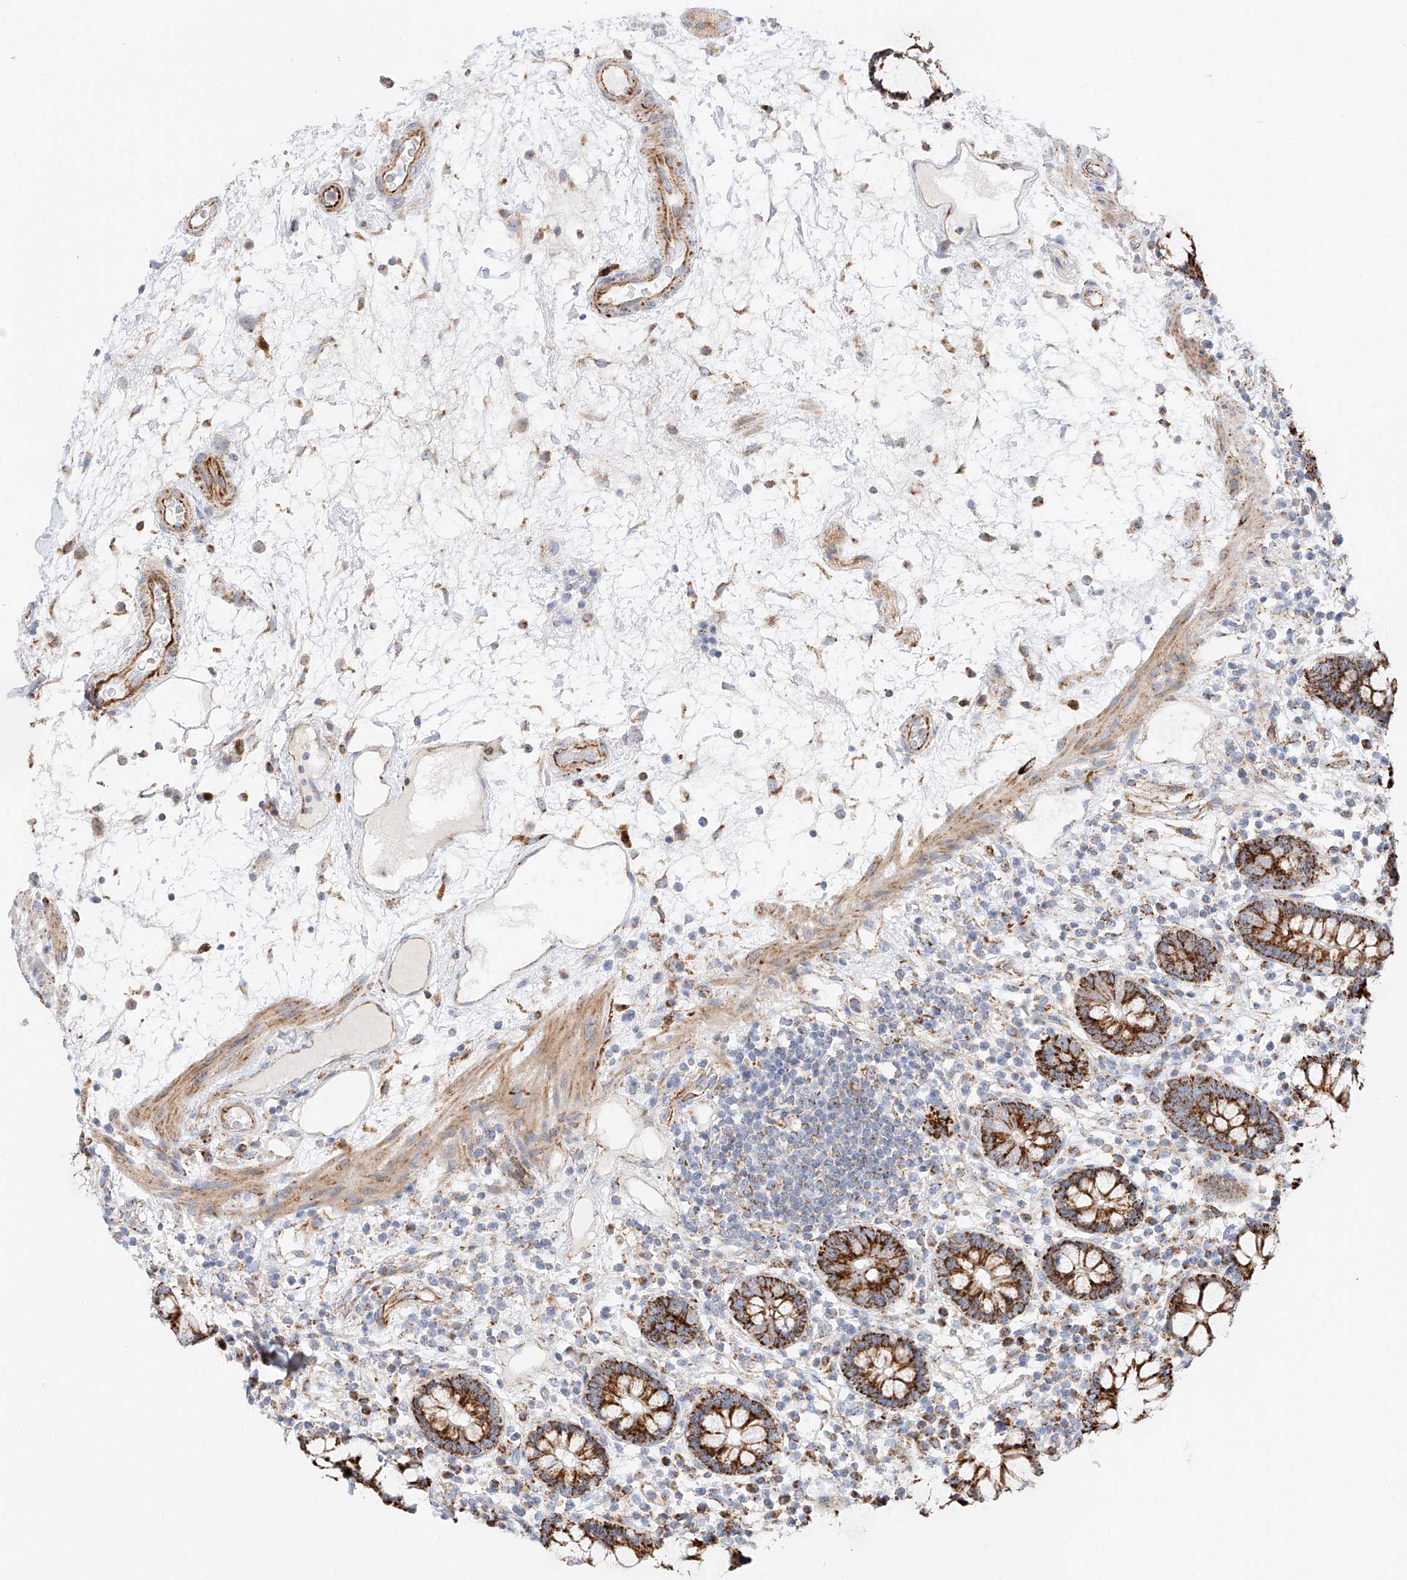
{"staining": {"intensity": "moderate", "quantity": ">75%", "location": "cytoplasmic/membranous"}, "tissue": "colon", "cell_type": "Endothelial cells", "image_type": "normal", "snomed": [{"axis": "morphology", "description": "Normal tissue, NOS"}, {"axis": "topography", "description": "Colon"}], "caption": "Benign colon displays moderate cytoplasmic/membranous staining in about >75% of endothelial cells.", "gene": "CST9", "patient": {"sex": "female", "age": 79}}